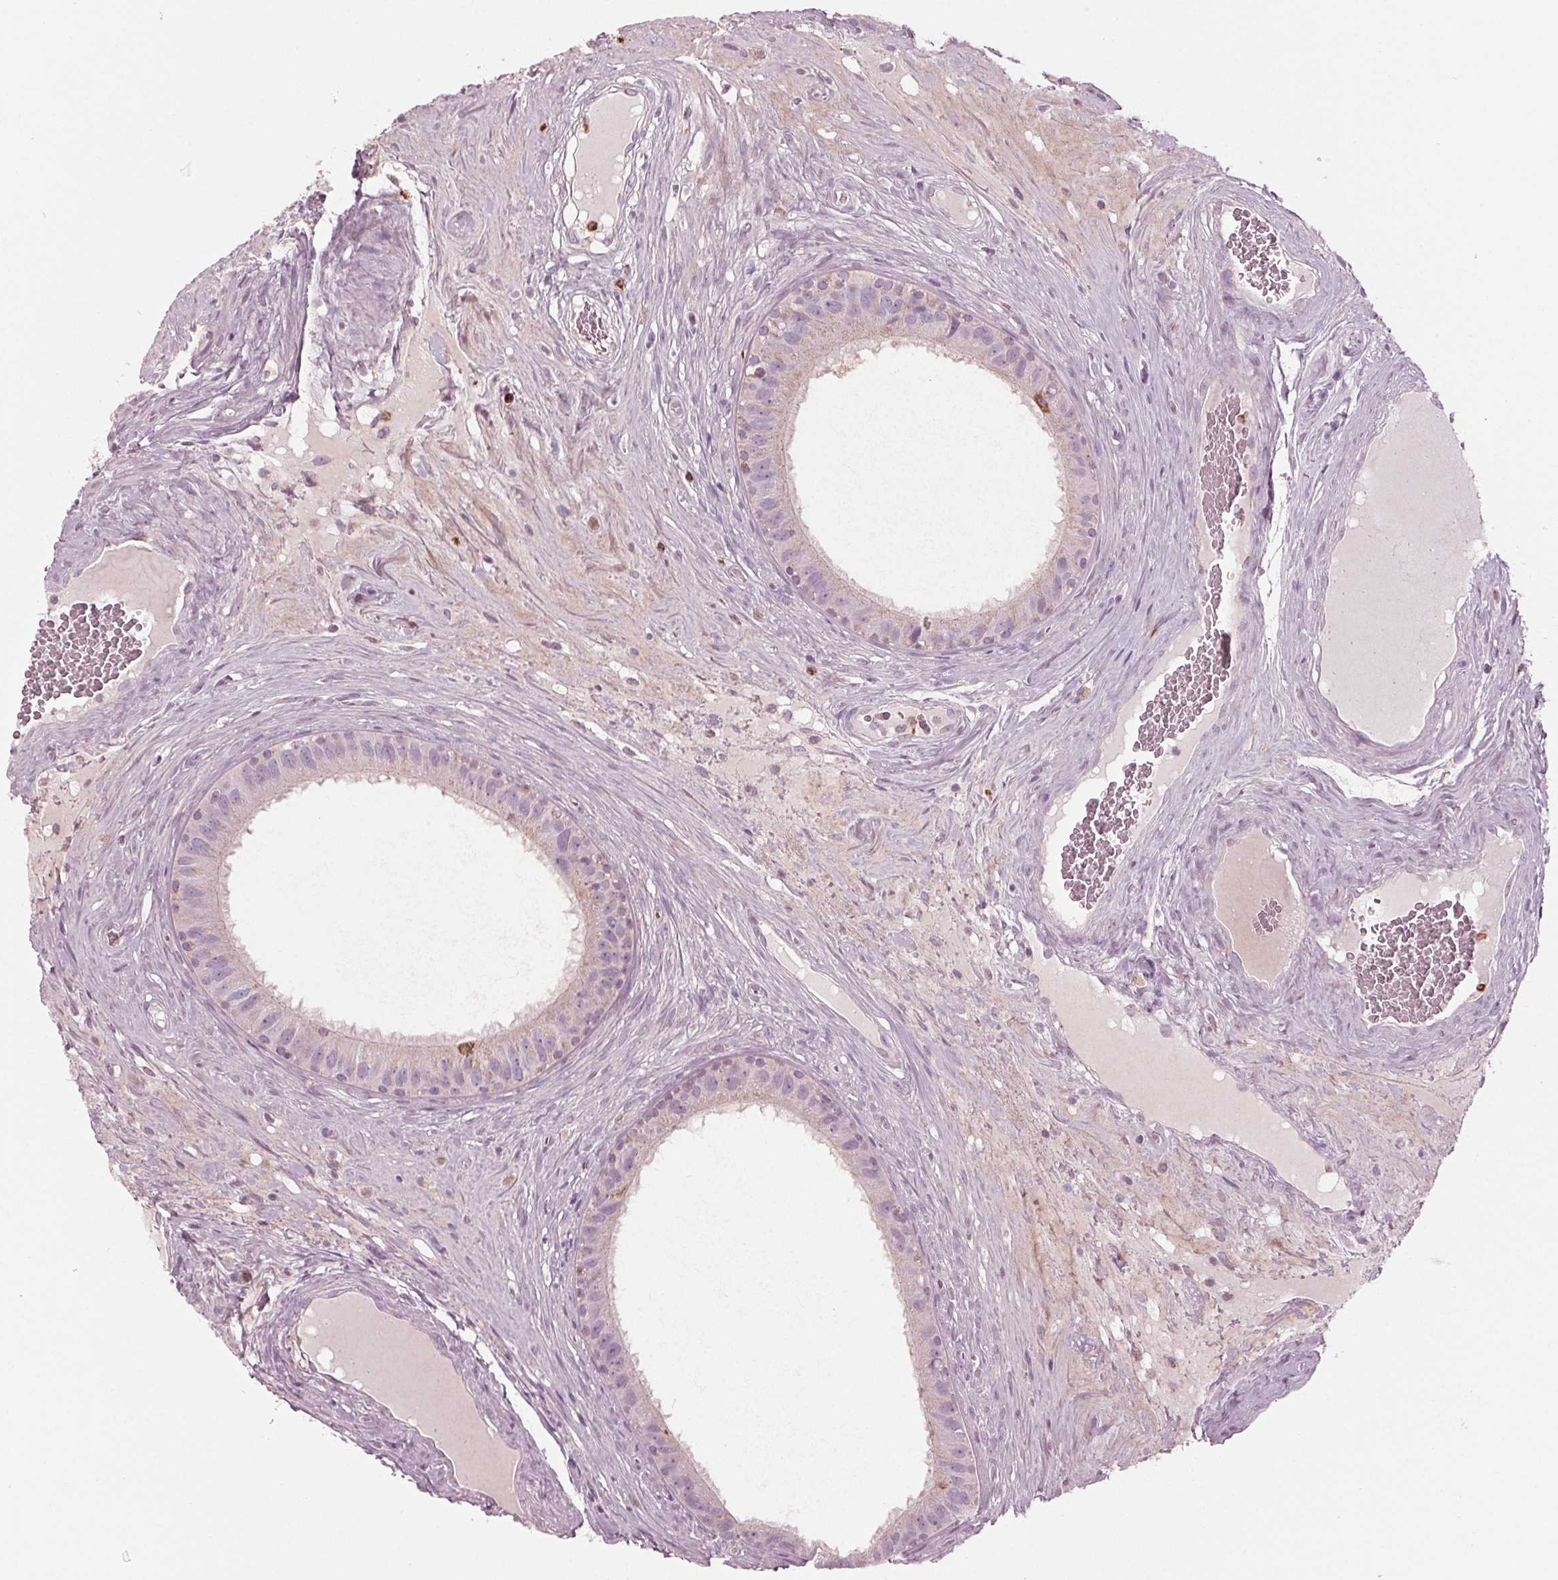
{"staining": {"intensity": "moderate", "quantity": "<25%", "location": "cytoplasmic/membranous"}, "tissue": "epididymis", "cell_type": "Glandular cells", "image_type": "normal", "snomed": [{"axis": "morphology", "description": "Normal tissue, NOS"}, {"axis": "topography", "description": "Epididymis"}], "caption": "Approximately <25% of glandular cells in benign epididymis reveal moderate cytoplasmic/membranous protein staining as visualized by brown immunohistochemical staining.", "gene": "CLN6", "patient": {"sex": "male", "age": 59}}